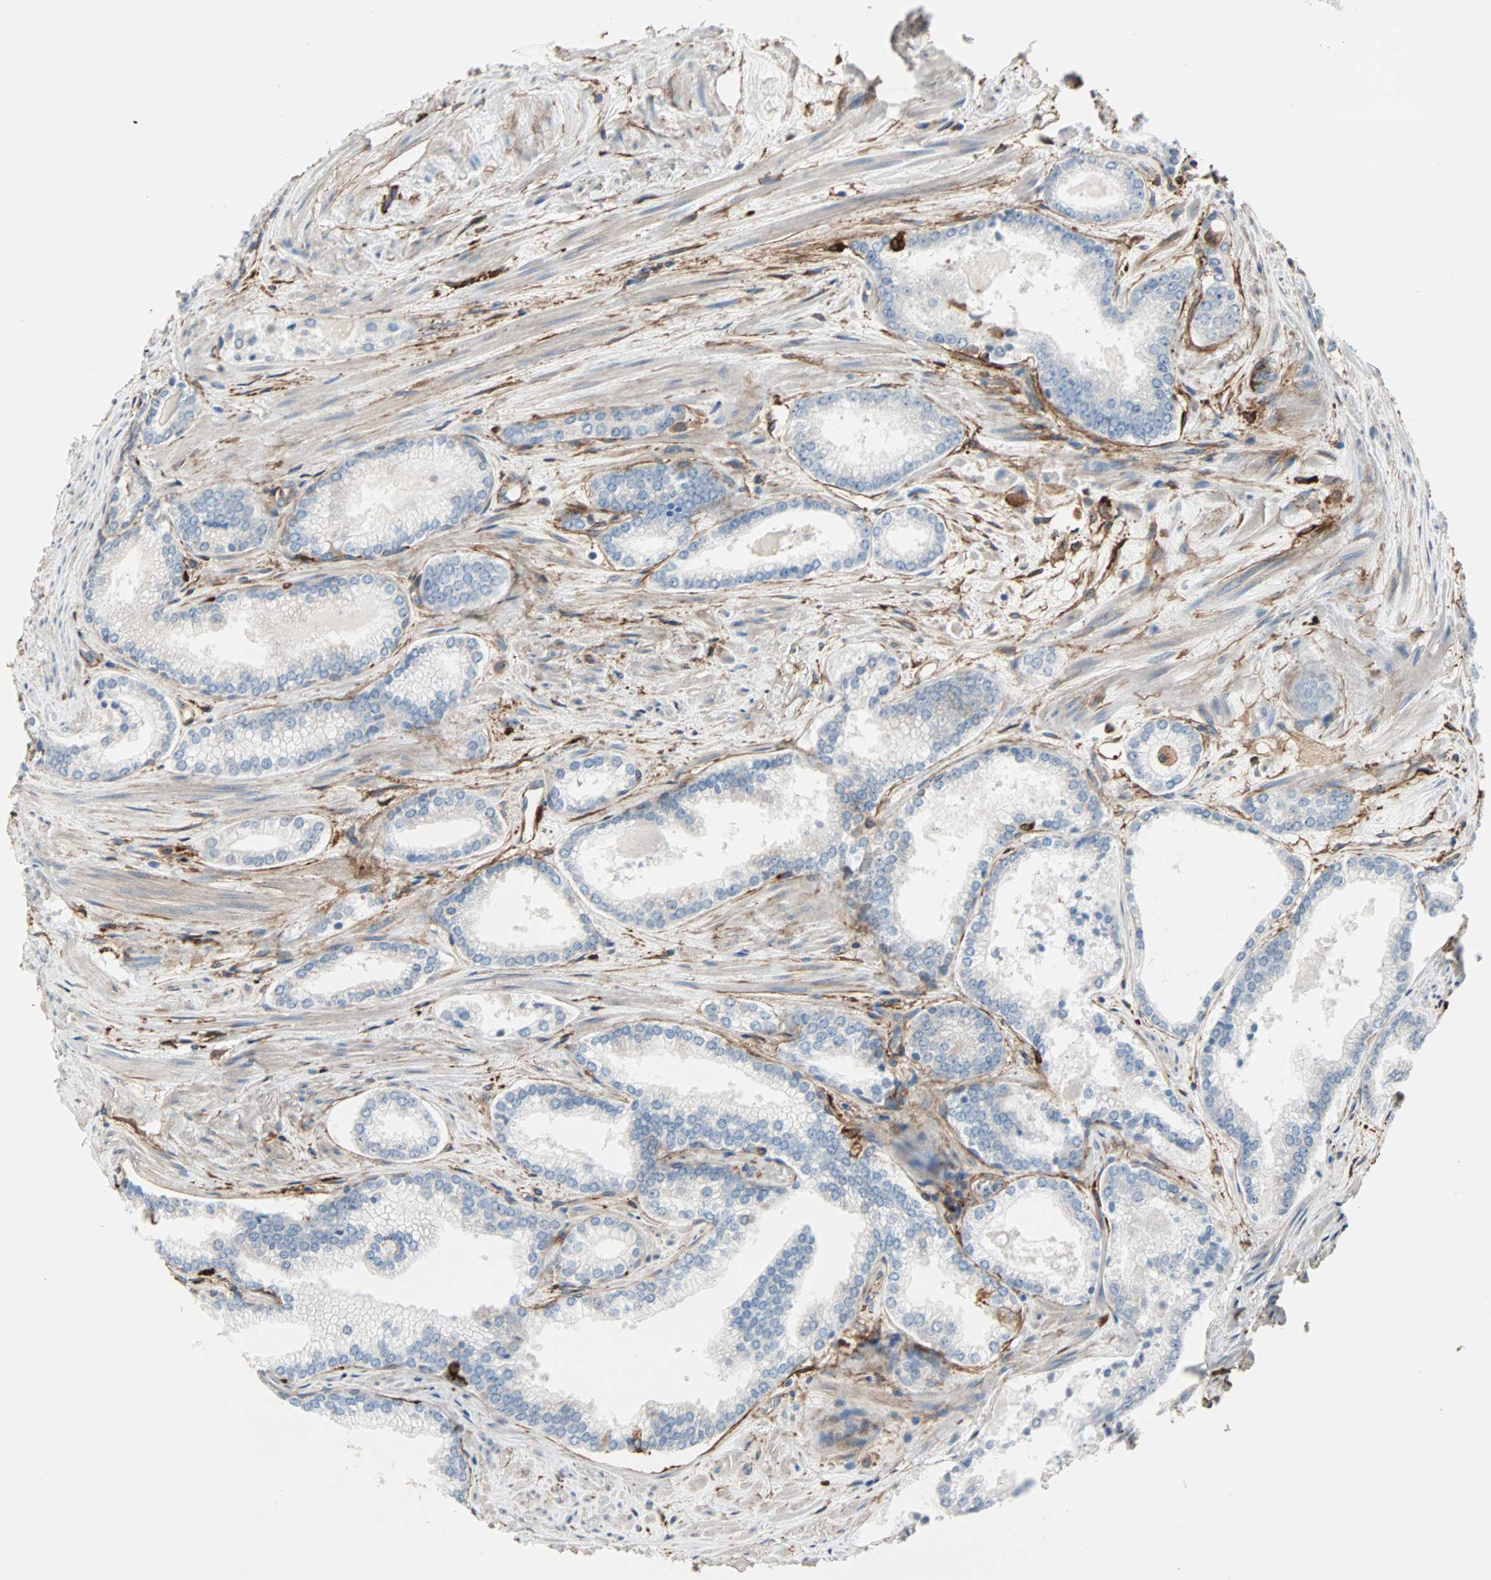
{"staining": {"intensity": "negative", "quantity": "none", "location": "none"}, "tissue": "prostate cancer", "cell_type": "Tumor cells", "image_type": "cancer", "snomed": [{"axis": "morphology", "description": "Adenocarcinoma, Low grade"}, {"axis": "topography", "description": "Prostate"}], "caption": "DAB immunohistochemical staining of low-grade adenocarcinoma (prostate) reveals no significant positivity in tumor cells.", "gene": "EPB41L2", "patient": {"sex": "male", "age": 60}}